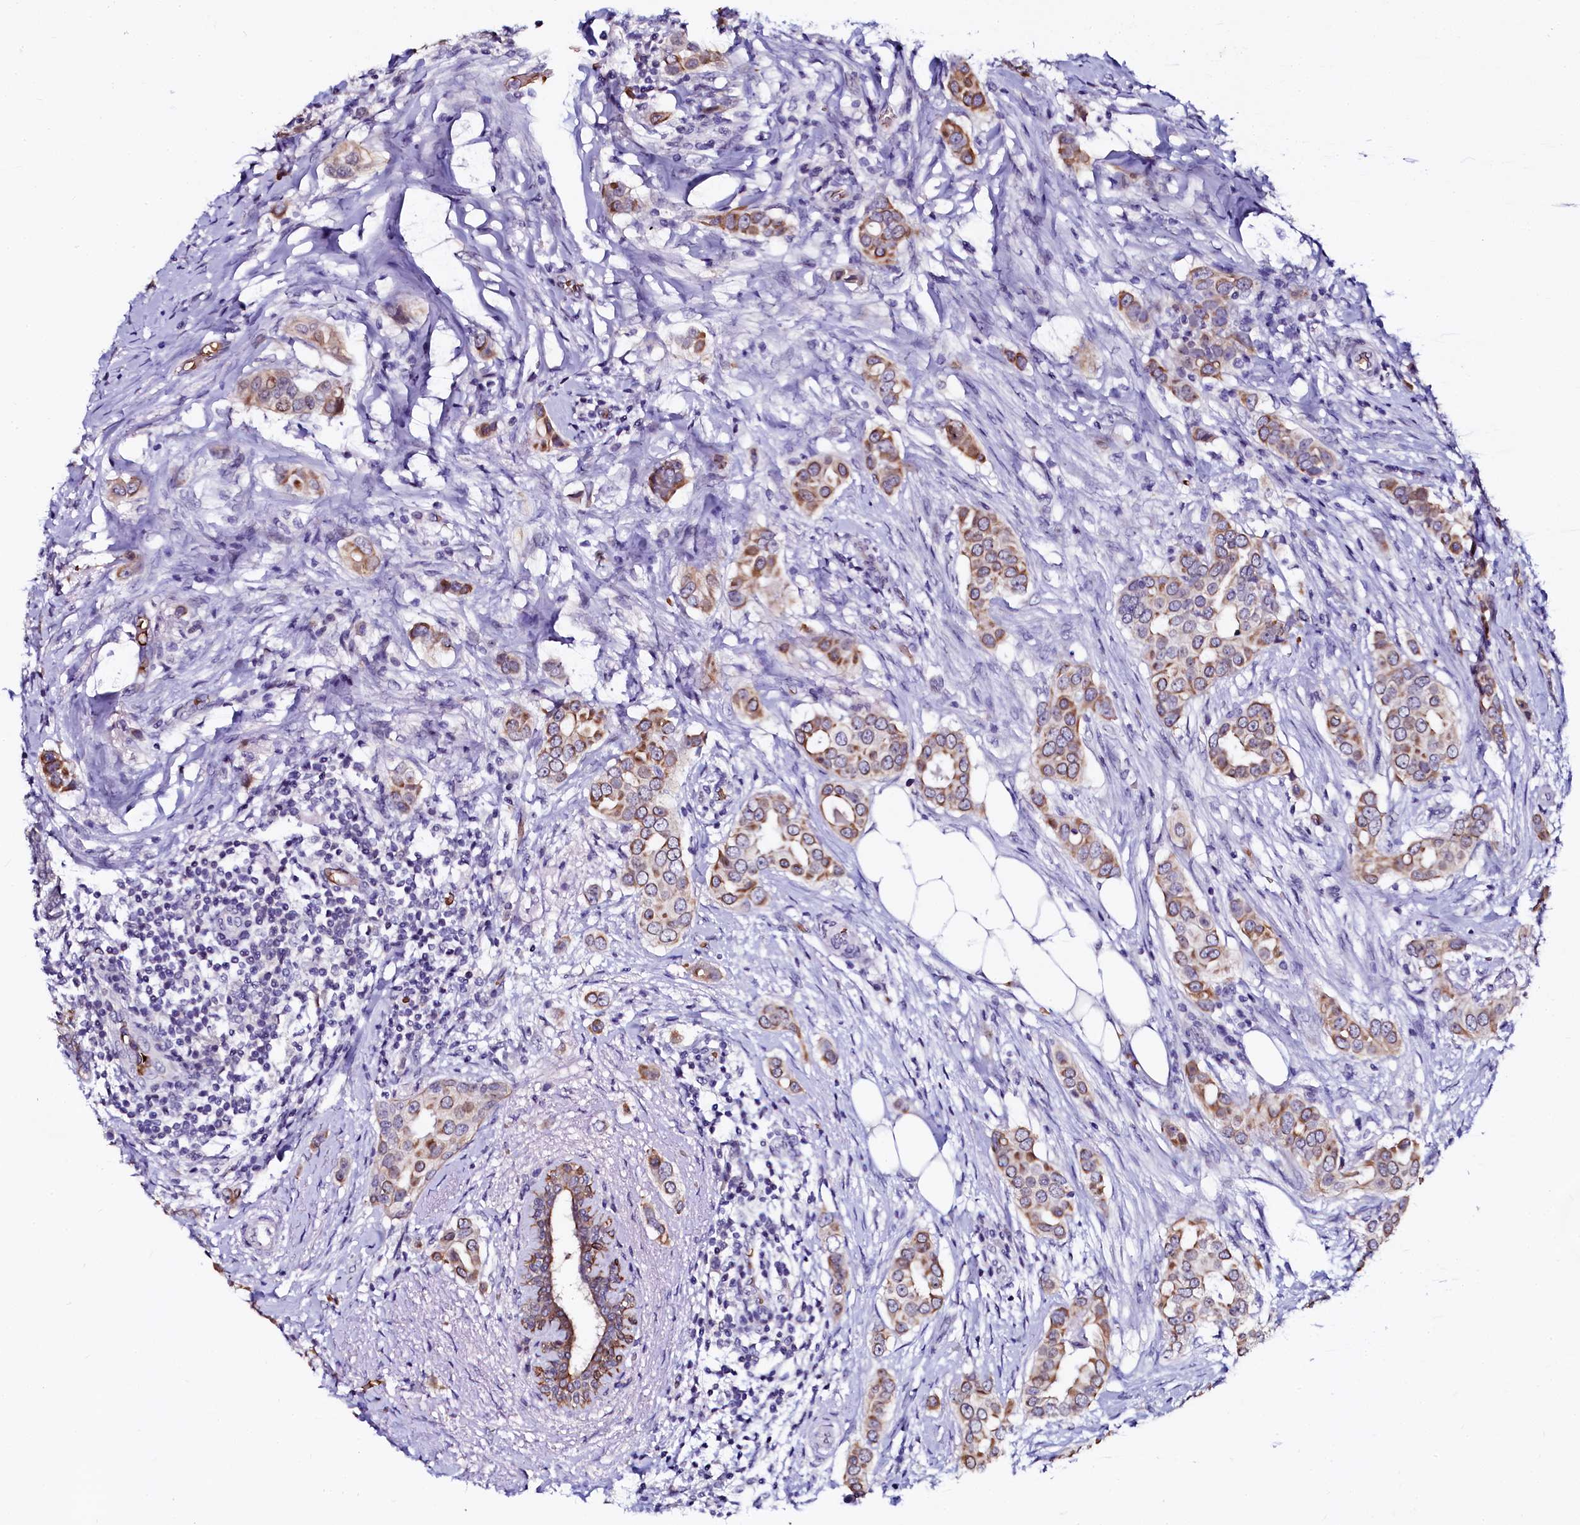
{"staining": {"intensity": "moderate", "quantity": "25%-75%", "location": "cytoplasmic/membranous"}, "tissue": "breast cancer", "cell_type": "Tumor cells", "image_type": "cancer", "snomed": [{"axis": "morphology", "description": "Lobular carcinoma"}, {"axis": "topography", "description": "Breast"}], "caption": "Immunohistochemical staining of human lobular carcinoma (breast) demonstrates moderate cytoplasmic/membranous protein positivity in approximately 25%-75% of tumor cells.", "gene": "CTDSPL2", "patient": {"sex": "female", "age": 51}}